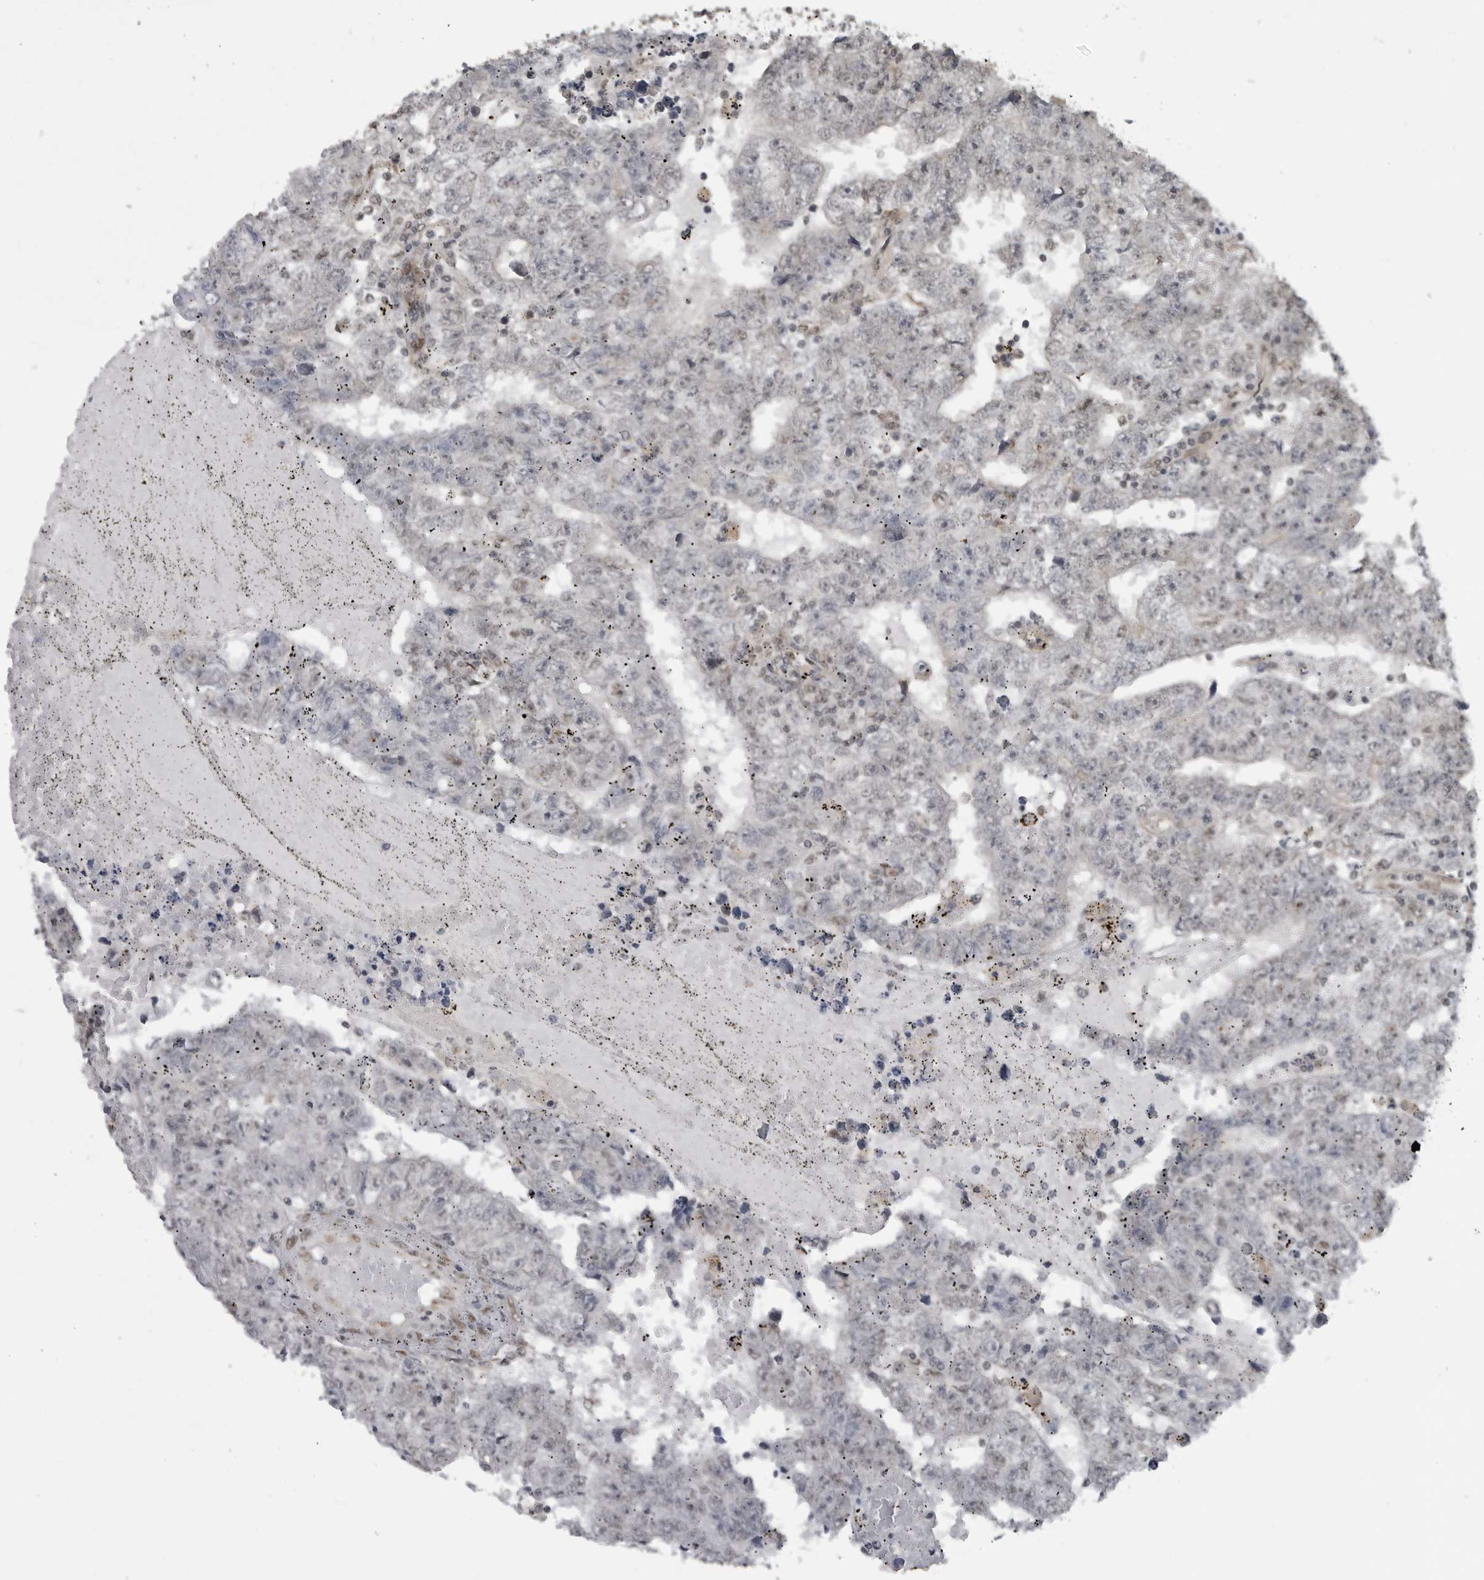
{"staining": {"intensity": "negative", "quantity": "none", "location": "none"}, "tissue": "testis cancer", "cell_type": "Tumor cells", "image_type": "cancer", "snomed": [{"axis": "morphology", "description": "Carcinoma, Embryonal, NOS"}, {"axis": "topography", "description": "Testis"}], "caption": "Immunohistochemical staining of testis embryonal carcinoma exhibits no significant staining in tumor cells.", "gene": "C8orf58", "patient": {"sex": "male", "age": 25}}